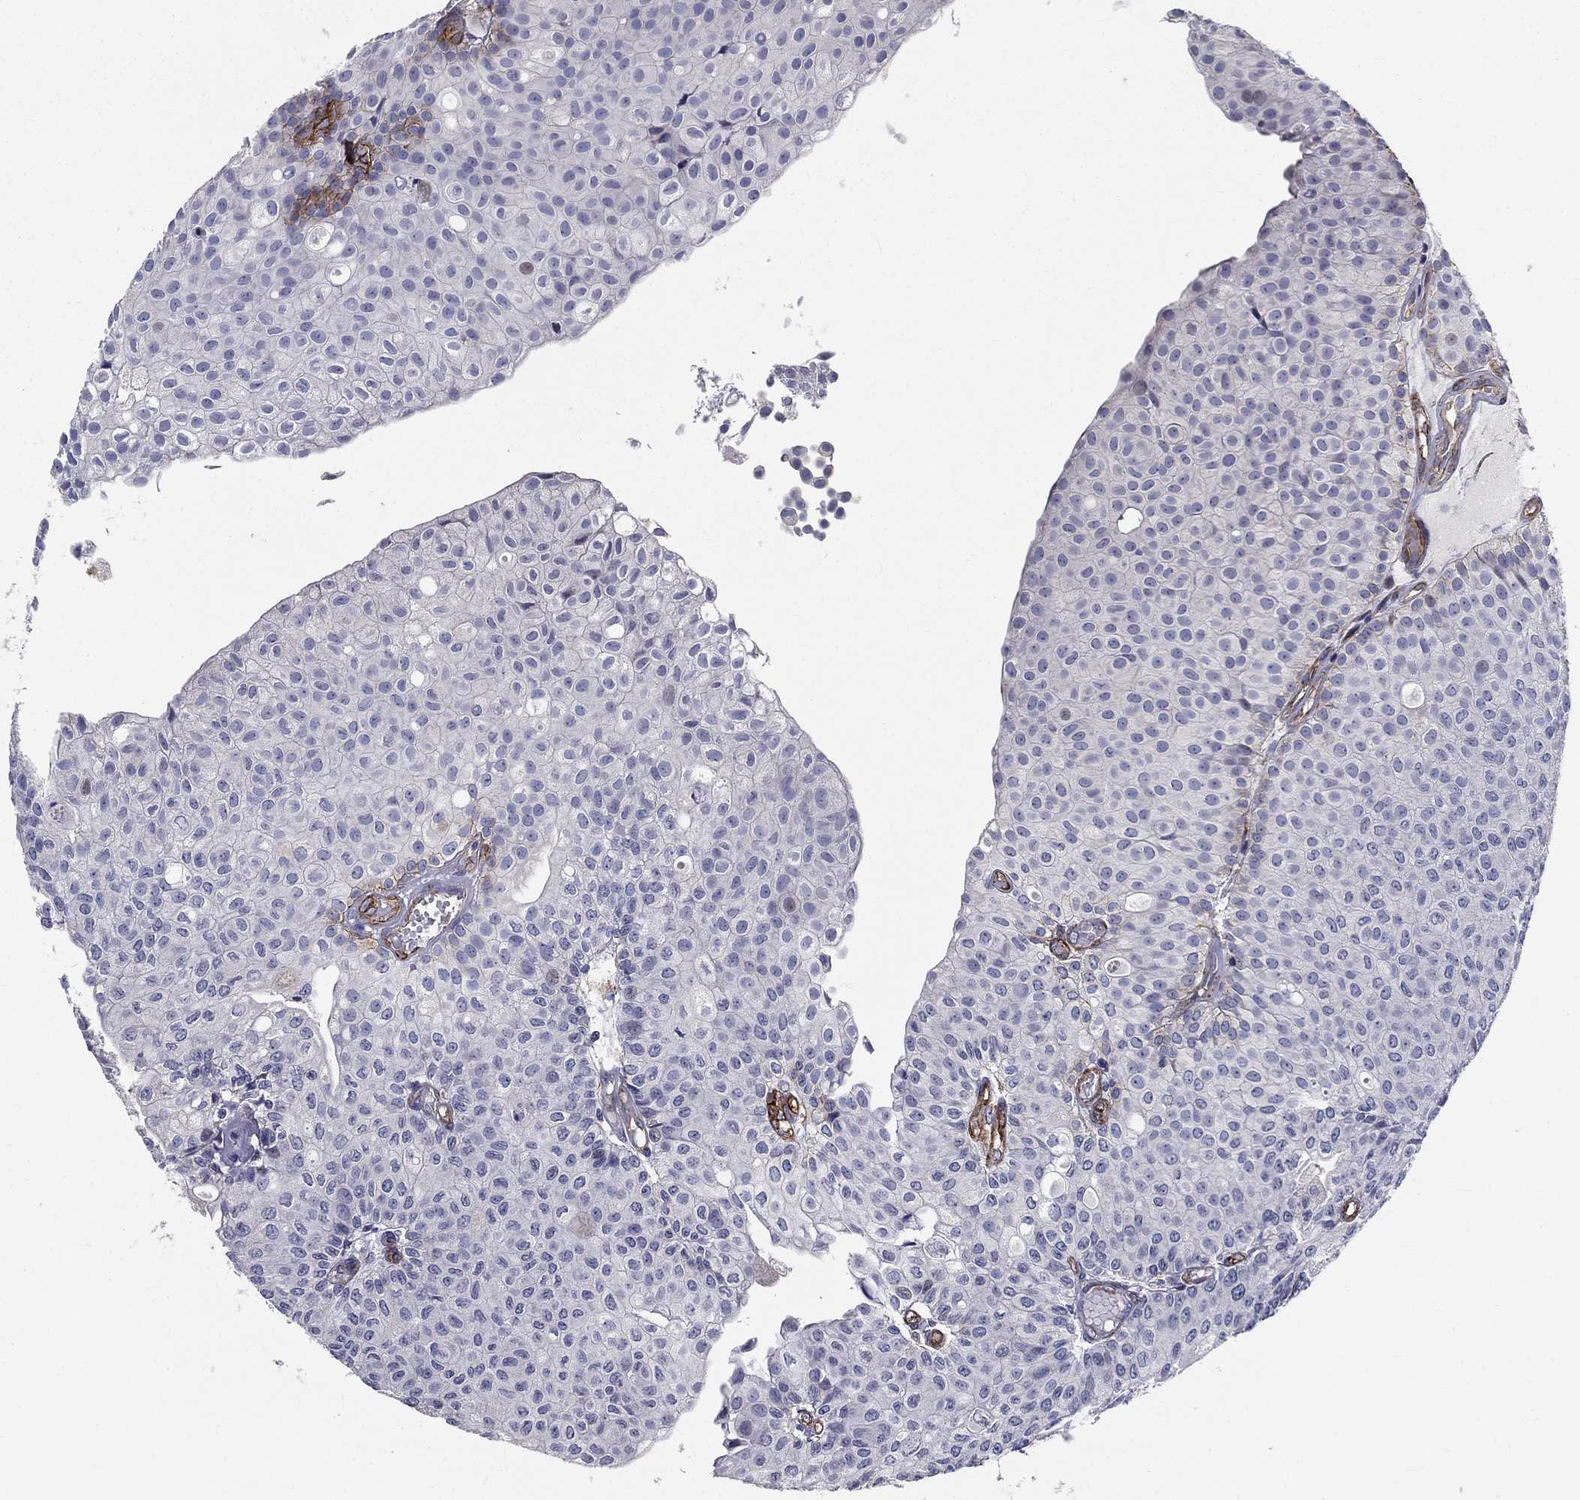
{"staining": {"intensity": "negative", "quantity": "none", "location": "none"}, "tissue": "urothelial cancer", "cell_type": "Tumor cells", "image_type": "cancer", "snomed": [{"axis": "morphology", "description": "Urothelial carcinoma, Low grade"}, {"axis": "topography", "description": "Urinary bladder"}], "caption": "Immunohistochemistry (IHC) histopathology image of urothelial carcinoma (low-grade) stained for a protein (brown), which displays no staining in tumor cells.", "gene": "SYNC", "patient": {"sex": "male", "age": 89}}